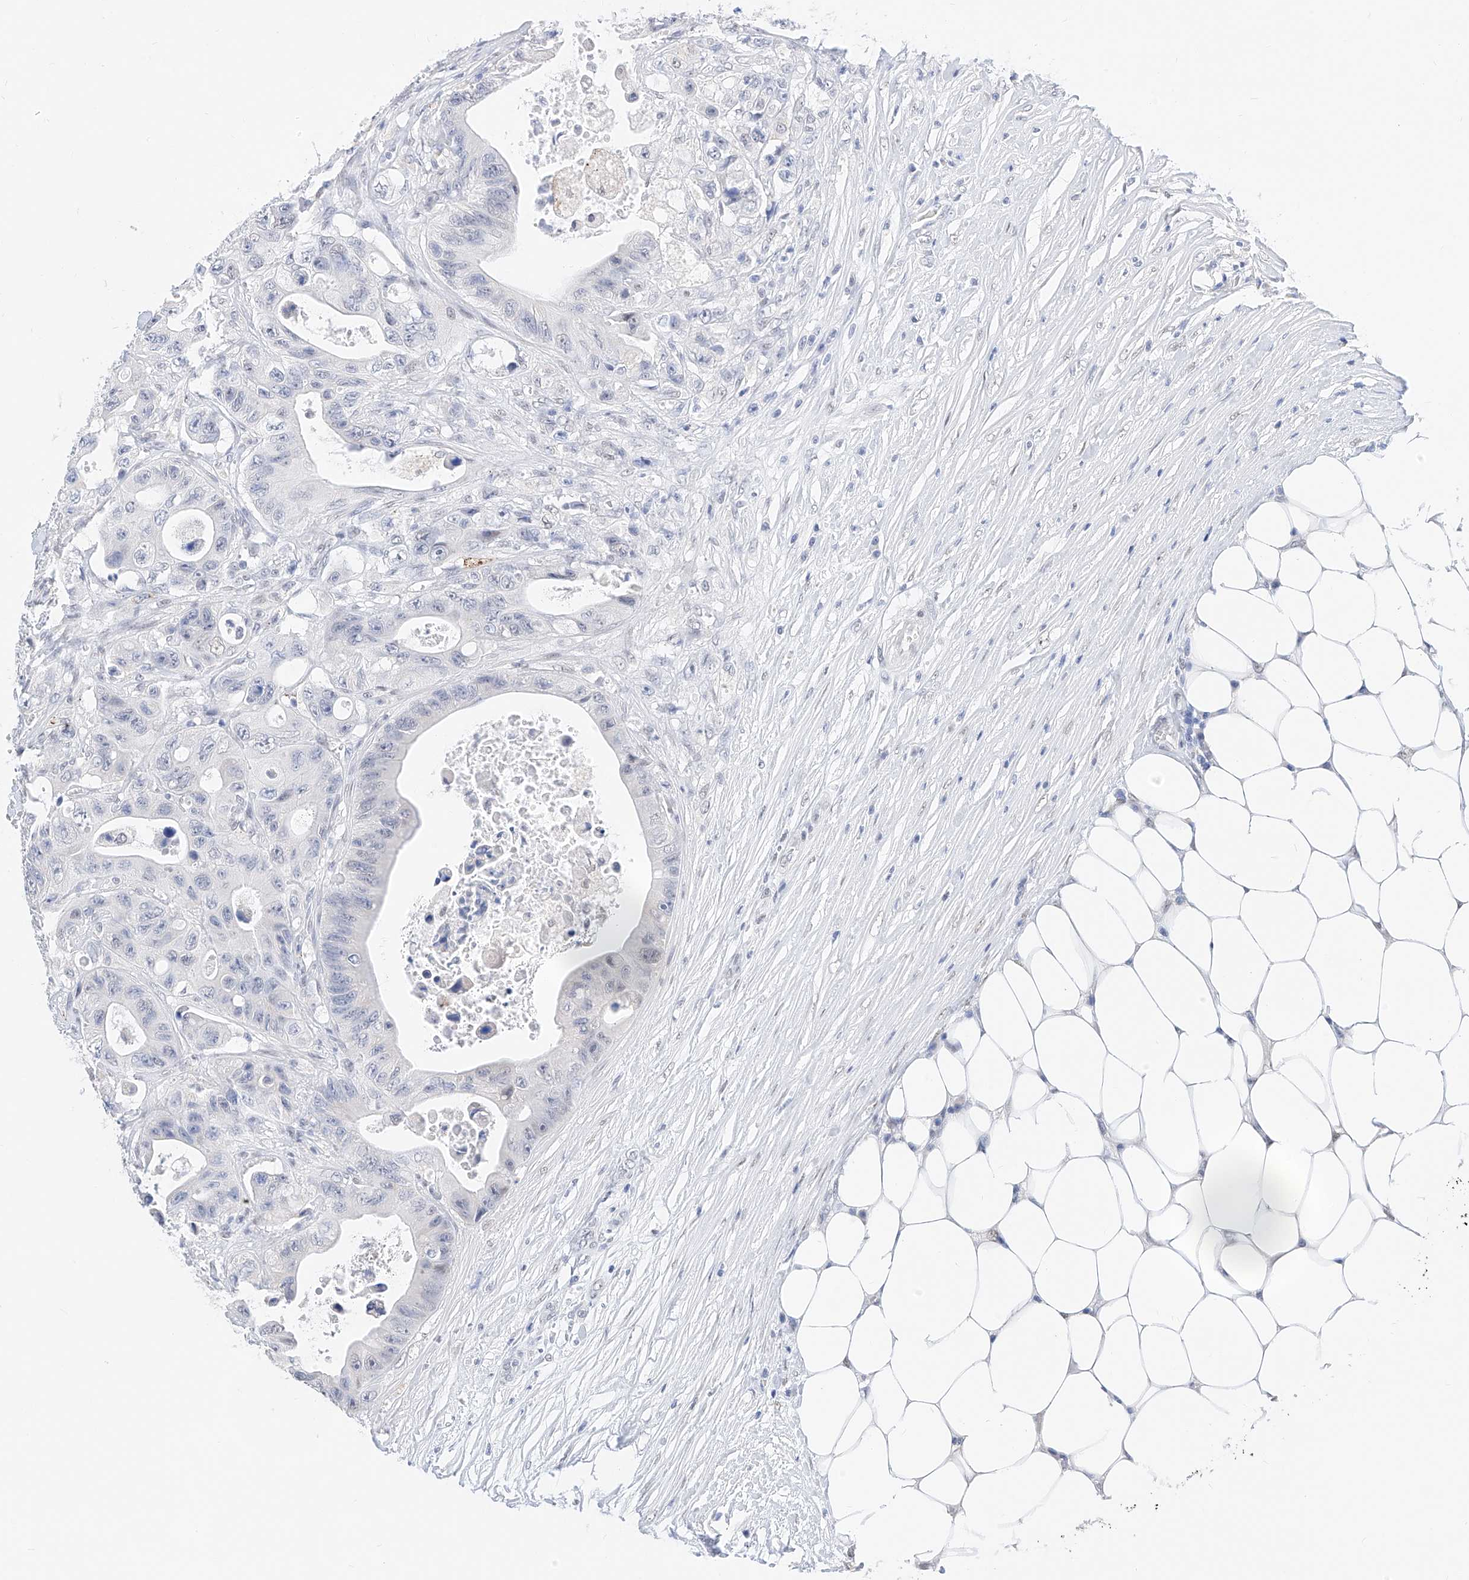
{"staining": {"intensity": "negative", "quantity": "none", "location": "none"}, "tissue": "colorectal cancer", "cell_type": "Tumor cells", "image_type": "cancer", "snomed": [{"axis": "morphology", "description": "Adenocarcinoma, NOS"}, {"axis": "topography", "description": "Colon"}], "caption": "Tumor cells show no significant positivity in colorectal cancer (adenocarcinoma).", "gene": "KCNJ1", "patient": {"sex": "female", "age": 46}}